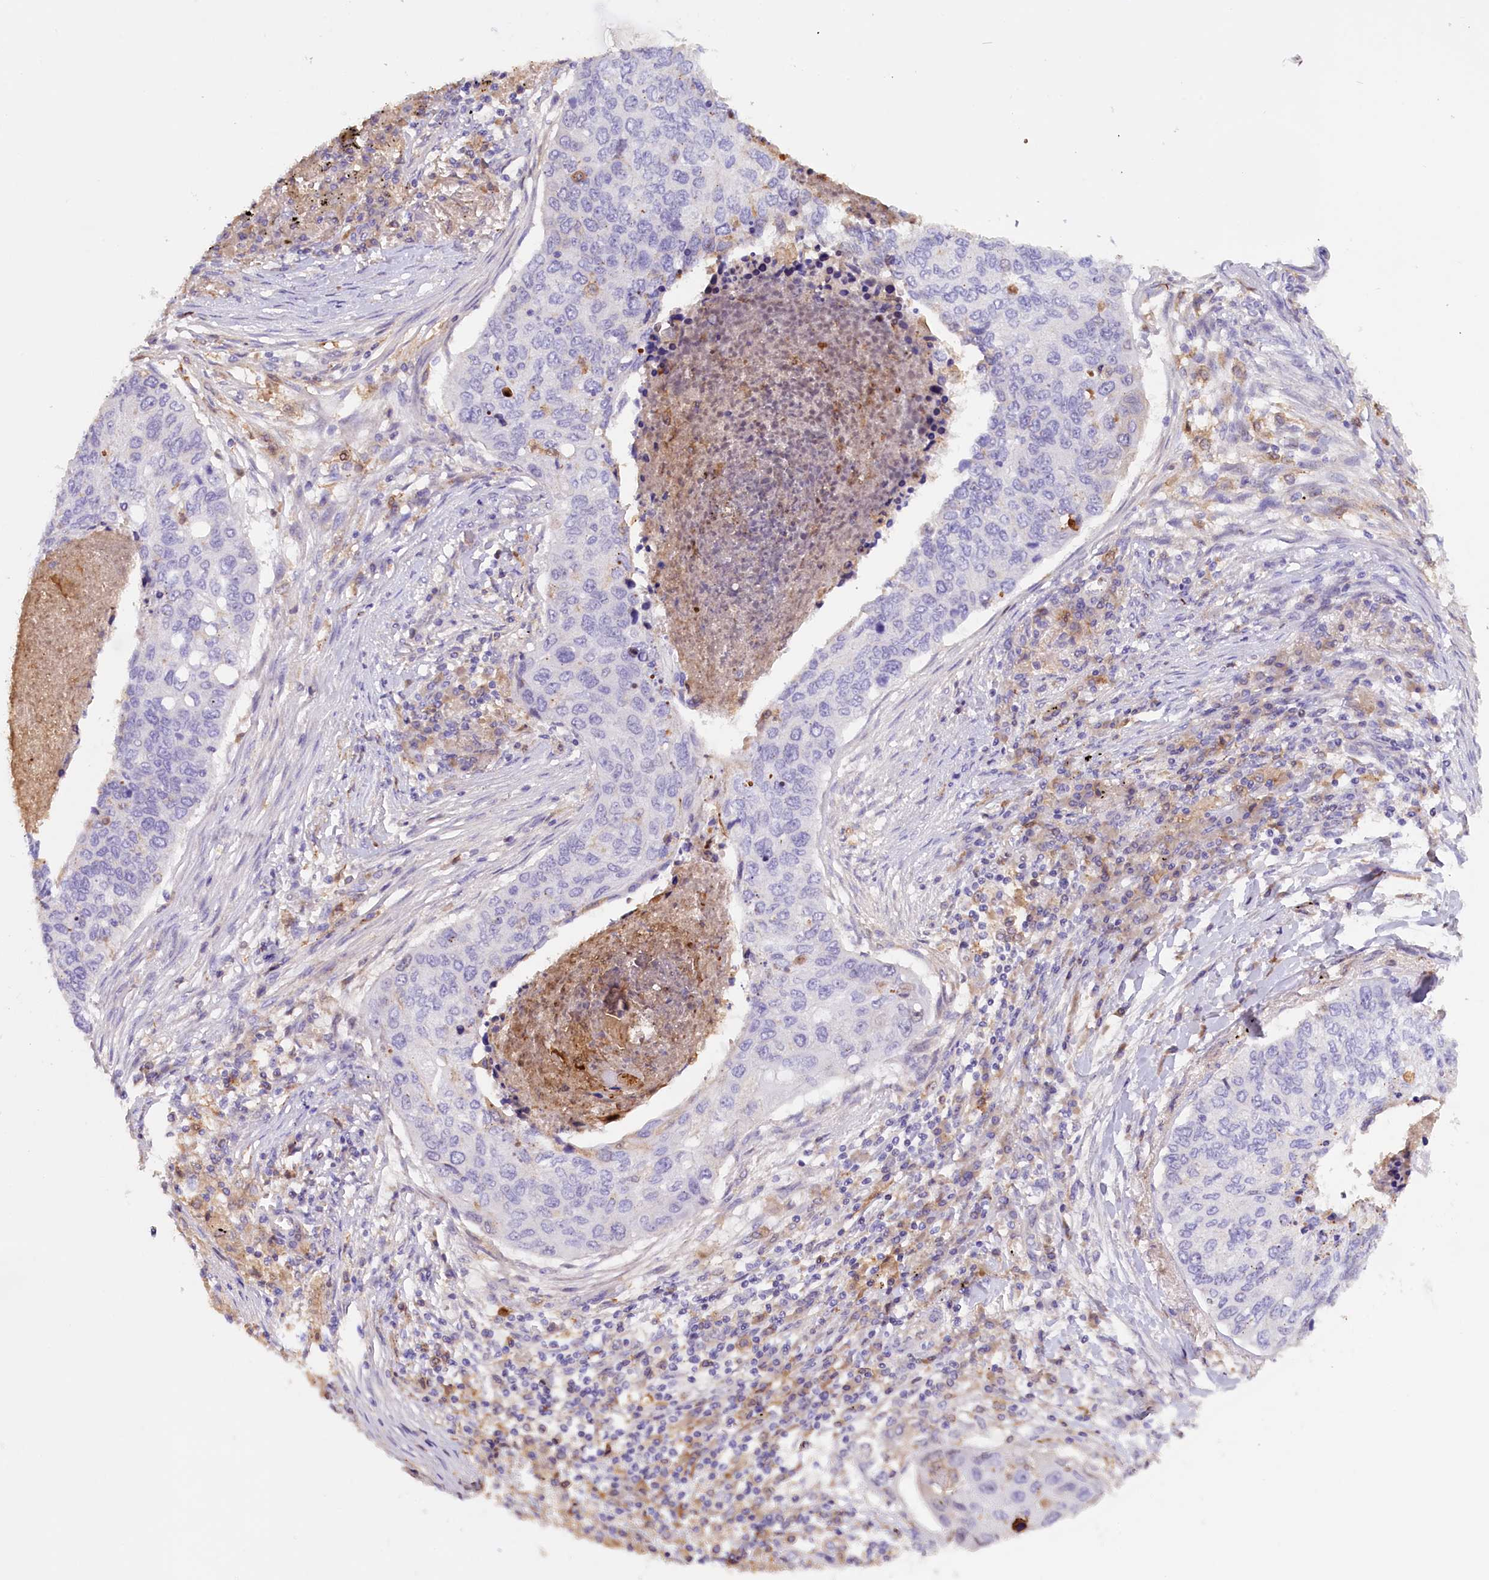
{"staining": {"intensity": "negative", "quantity": "none", "location": "none"}, "tissue": "lung cancer", "cell_type": "Tumor cells", "image_type": "cancer", "snomed": [{"axis": "morphology", "description": "Squamous cell carcinoma, NOS"}, {"axis": "topography", "description": "Lung"}], "caption": "An IHC image of lung cancer is shown. There is no staining in tumor cells of lung cancer.", "gene": "FAM149B1", "patient": {"sex": "female", "age": 63}}